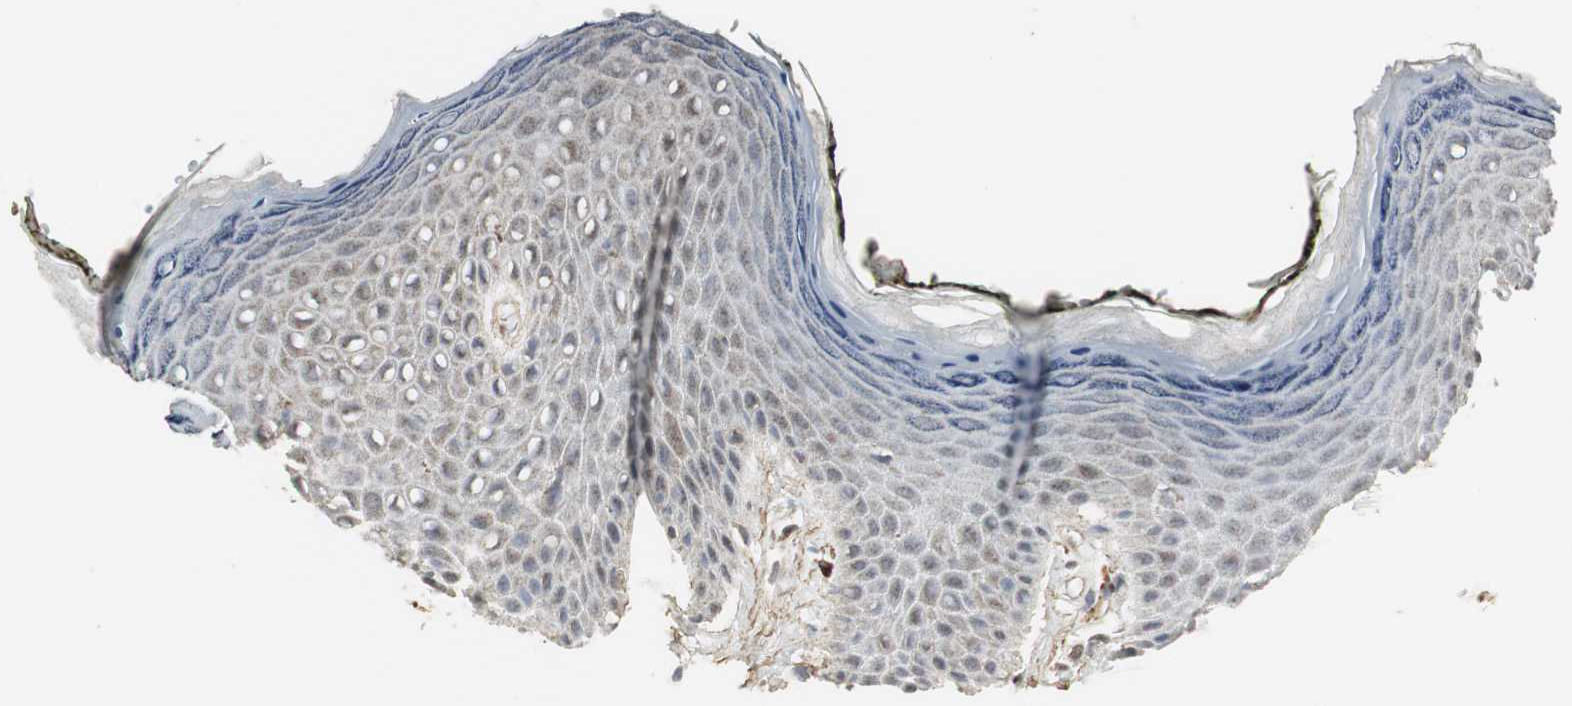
{"staining": {"intensity": "weak", "quantity": "25%-75%", "location": "cytoplasmic/membranous"}, "tissue": "skin", "cell_type": "Epidermal cells", "image_type": "normal", "snomed": [{"axis": "morphology", "description": "Normal tissue, NOS"}, {"axis": "morphology", "description": "Inflammation, NOS"}, {"axis": "topography", "description": "Vulva"}], "caption": "Normal skin was stained to show a protein in brown. There is low levels of weak cytoplasmic/membranous positivity in about 25%-75% of epidermal cells. (IHC, brightfield microscopy, high magnification).", "gene": "DNAJB4", "patient": {"sex": "female", "age": 84}}